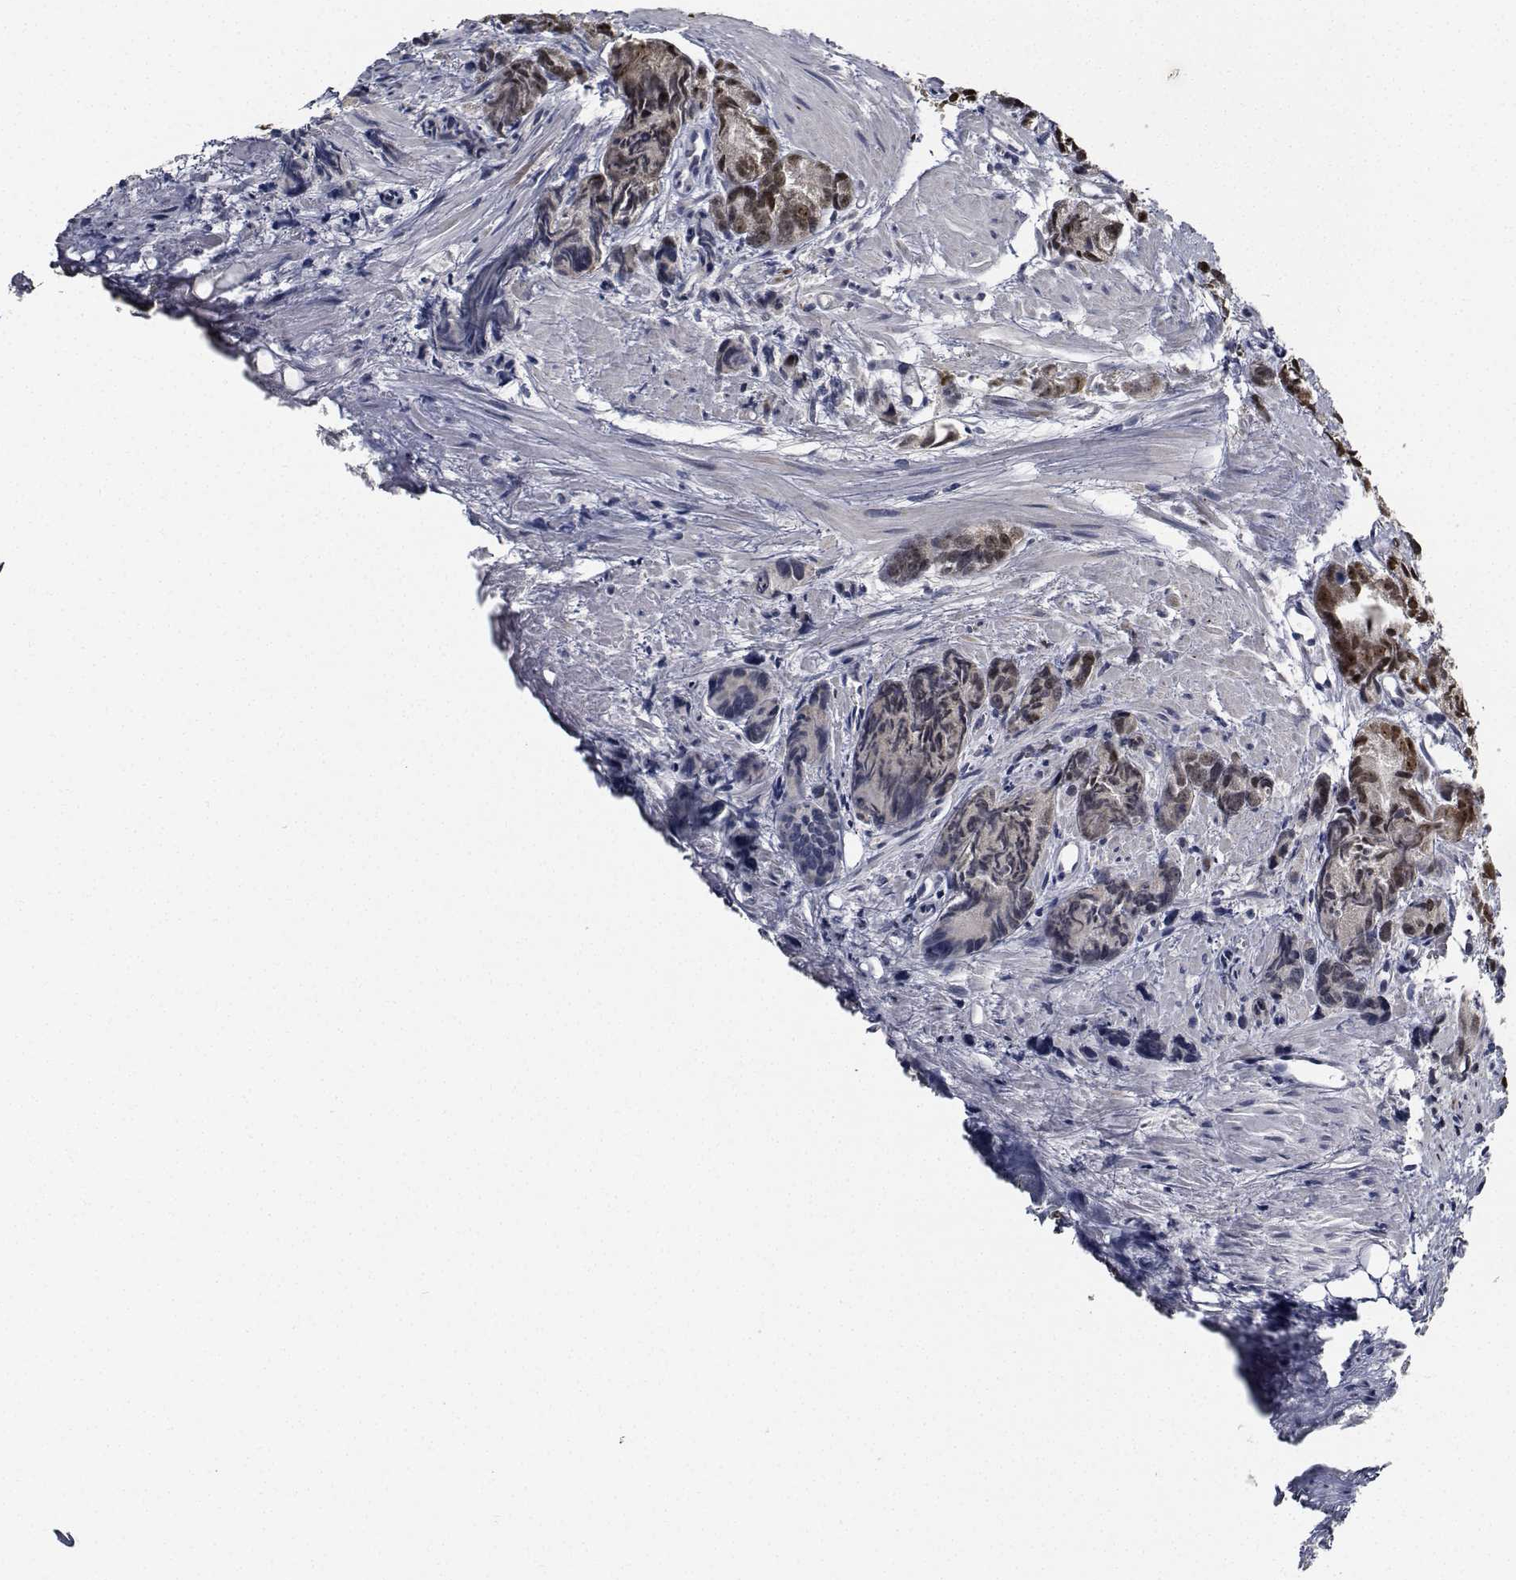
{"staining": {"intensity": "moderate", "quantity": ">75%", "location": "nuclear"}, "tissue": "prostate cancer", "cell_type": "Tumor cells", "image_type": "cancer", "snomed": [{"axis": "morphology", "description": "Adenocarcinoma, High grade"}, {"axis": "topography", "description": "Prostate"}], "caption": "Immunohistochemical staining of human prostate adenocarcinoma (high-grade) exhibits moderate nuclear protein positivity in about >75% of tumor cells.", "gene": "NVL", "patient": {"sex": "male", "age": 77}}